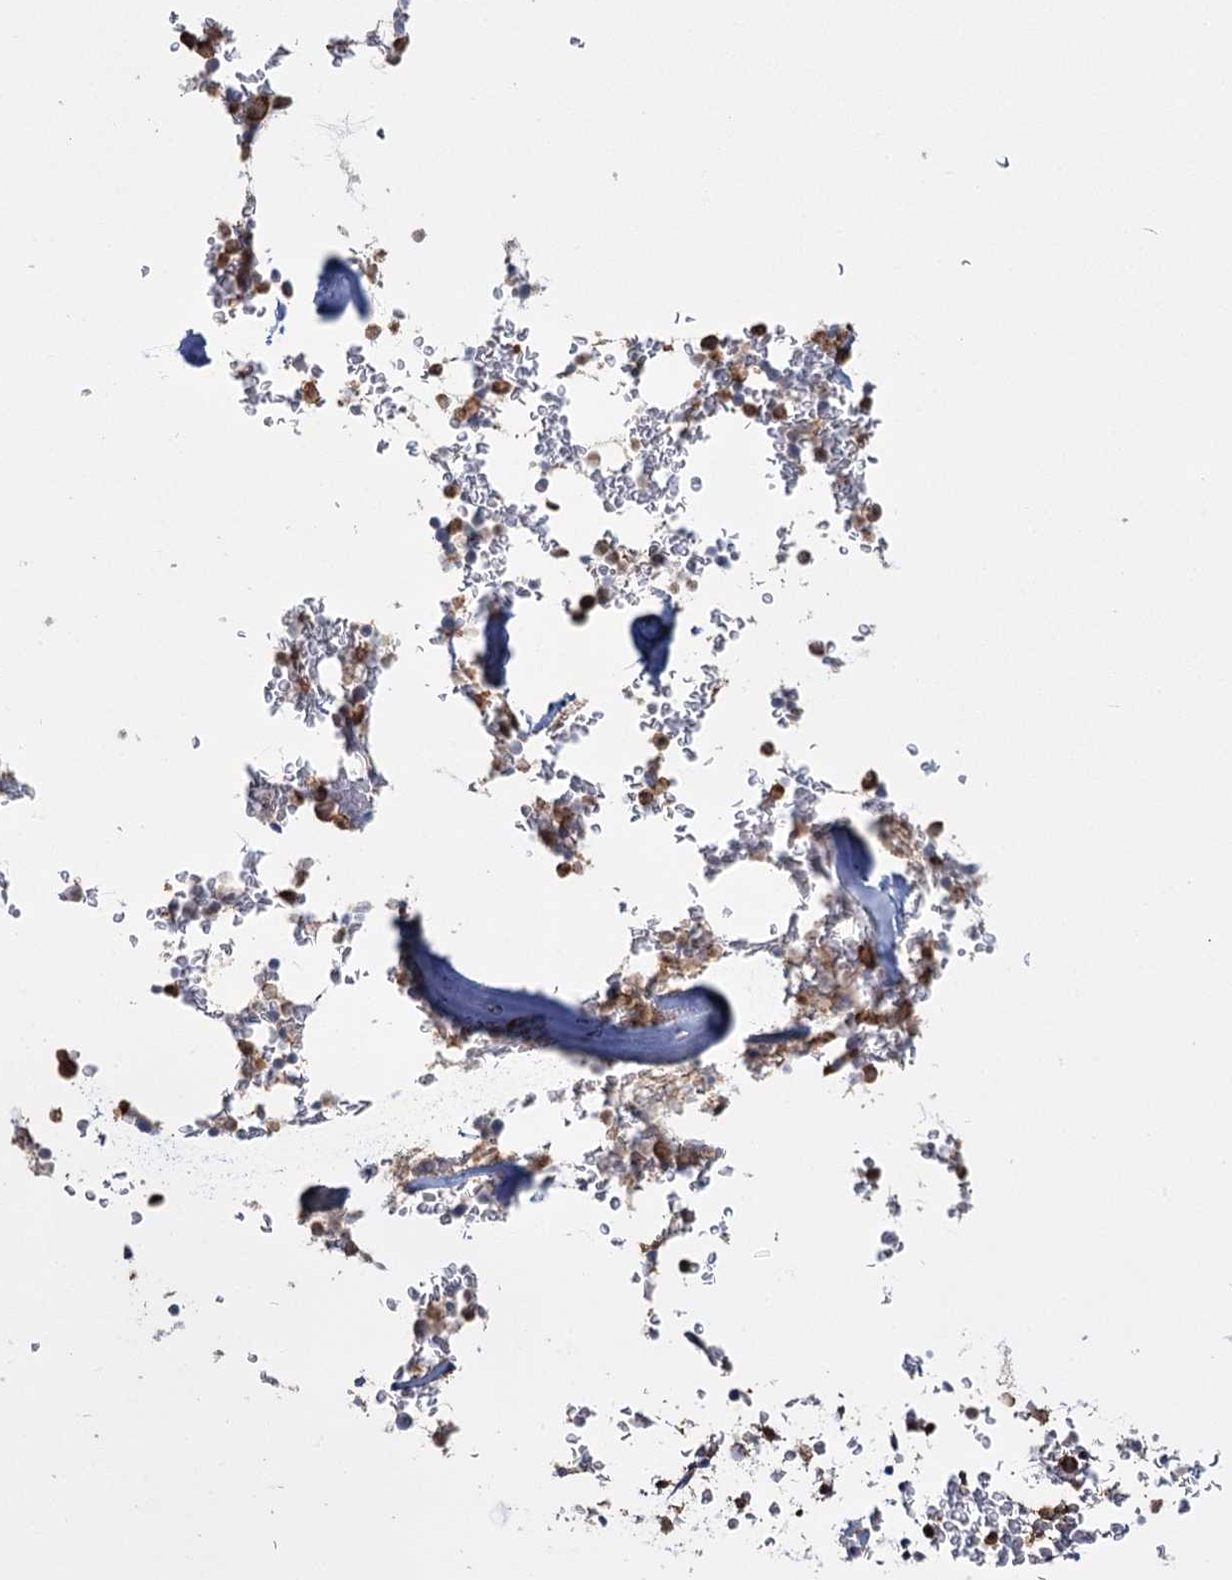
{"staining": {"intensity": "moderate", "quantity": "25%-75%", "location": "cytoplasmic/membranous"}, "tissue": "bone marrow", "cell_type": "Hematopoietic cells", "image_type": "normal", "snomed": [{"axis": "morphology", "description": "Normal tissue, NOS"}, {"axis": "topography", "description": "Bone marrow"}], "caption": "High-magnification brightfield microscopy of unremarkable bone marrow stained with DAB (3,3'-diaminobenzidine) (brown) and counterstained with hematoxylin (blue). hematopoietic cells exhibit moderate cytoplasmic/membranous positivity is identified in approximately25%-75% of cells. The staining was performed using DAB to visualize the protein expression in brown, while the nuclei were stained in blue with hematoxylin (Magnification: 20x).", "gene": "ZCCHC9", "patient": {"sex": "male", "age": 58}}